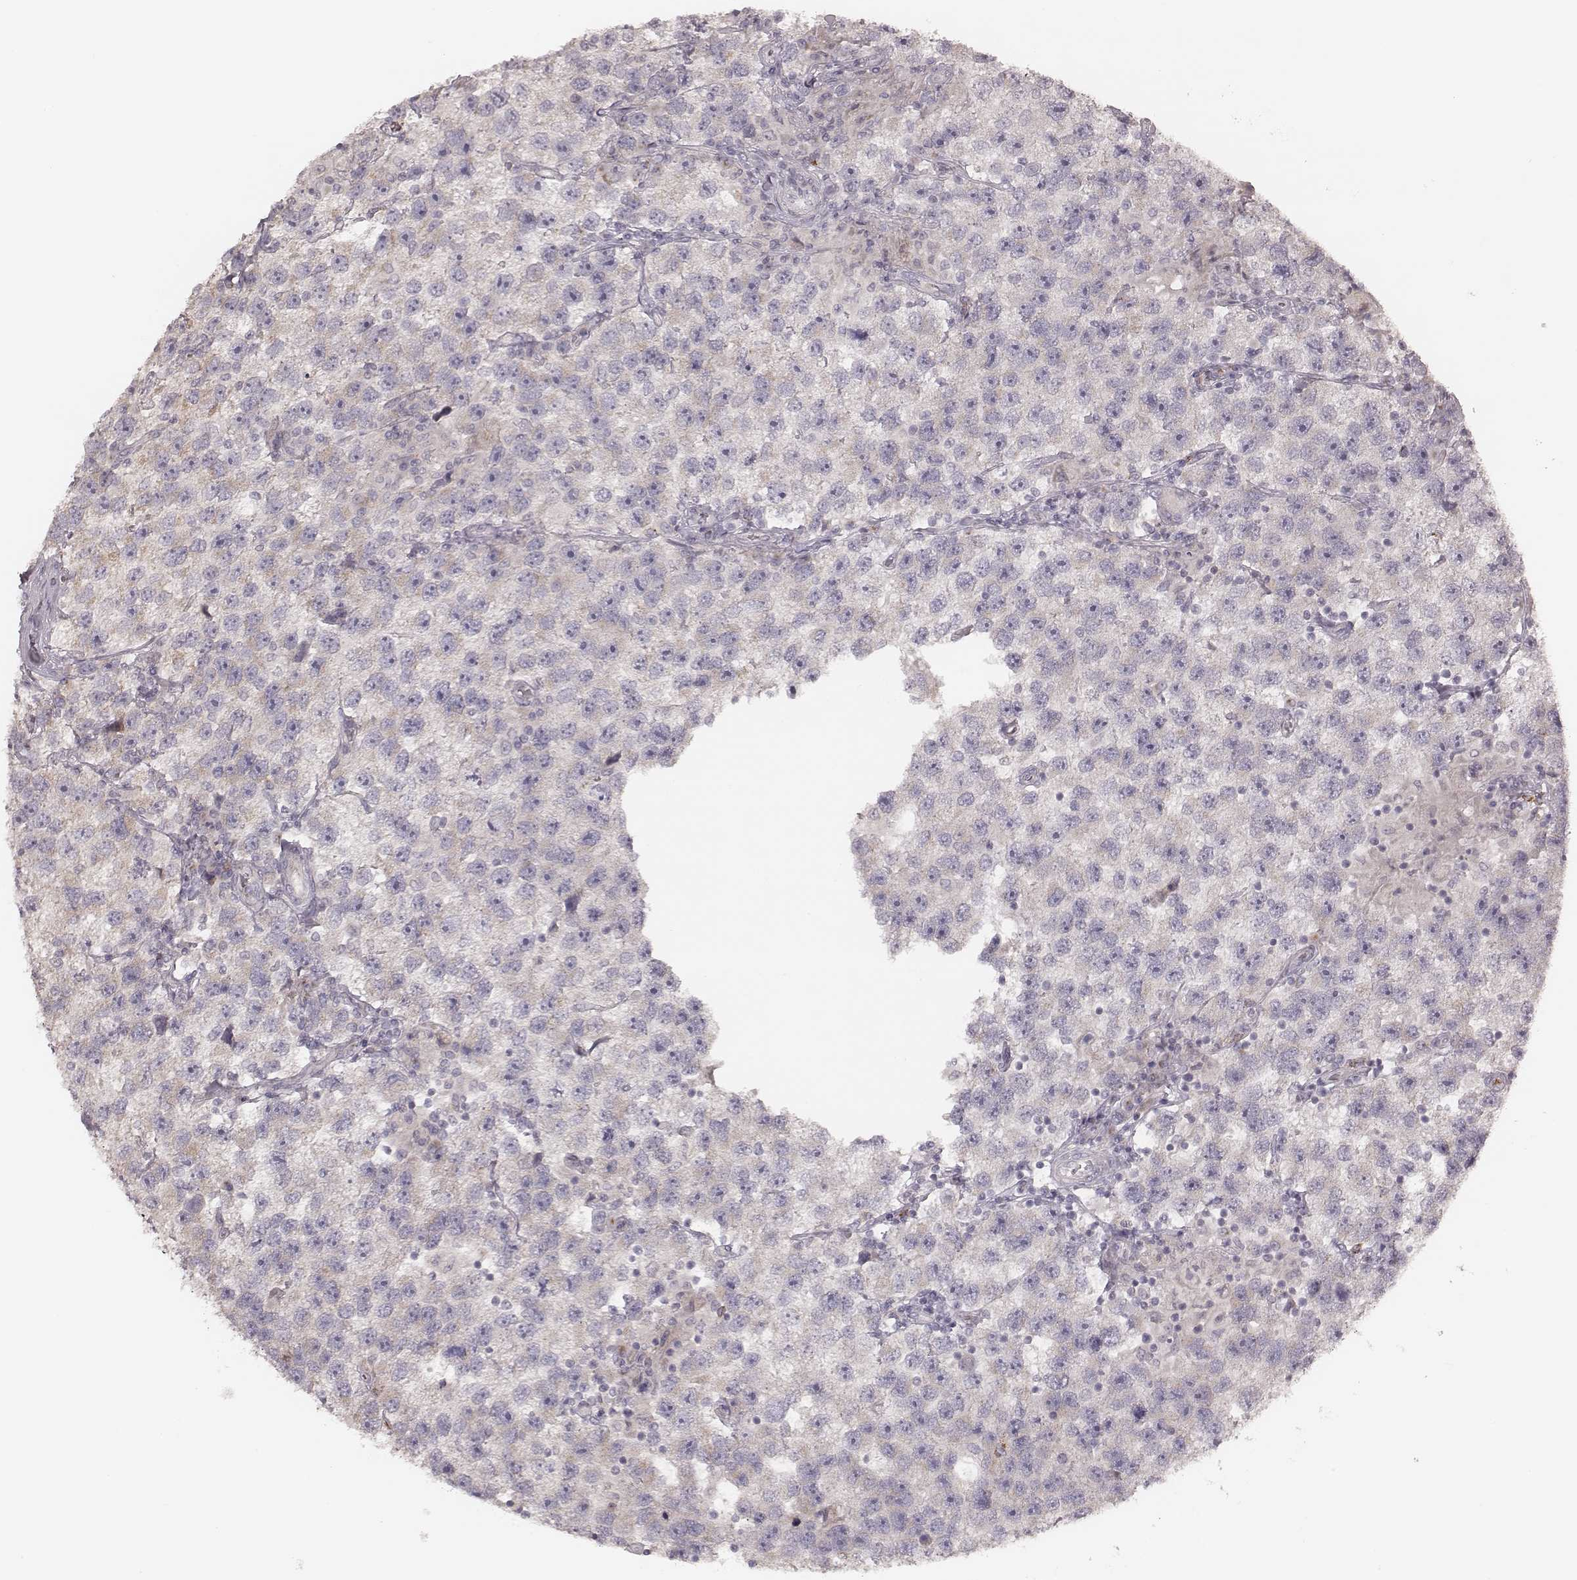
{"staining": {"intensity": "weak", "quantity": ">75%", "location": "cytoplasmic/membranous"}, "tissue": "testis cancer", "cell_type": "Tumor cells", "image_type": "cancer", "snomed": [{"axis": "morphology", "description": "Seminoma, NOS"}, {"axis": "topography", "description": "Testis"}], "caption": "This histopathology image demonstrates IHC staining of human testis seminoma, with low weak cytoplasmic/membranous positivity in about >75% of tumor cells.", "gene": "ABCA7", "patient": {"sex": "male", "age": 26}}